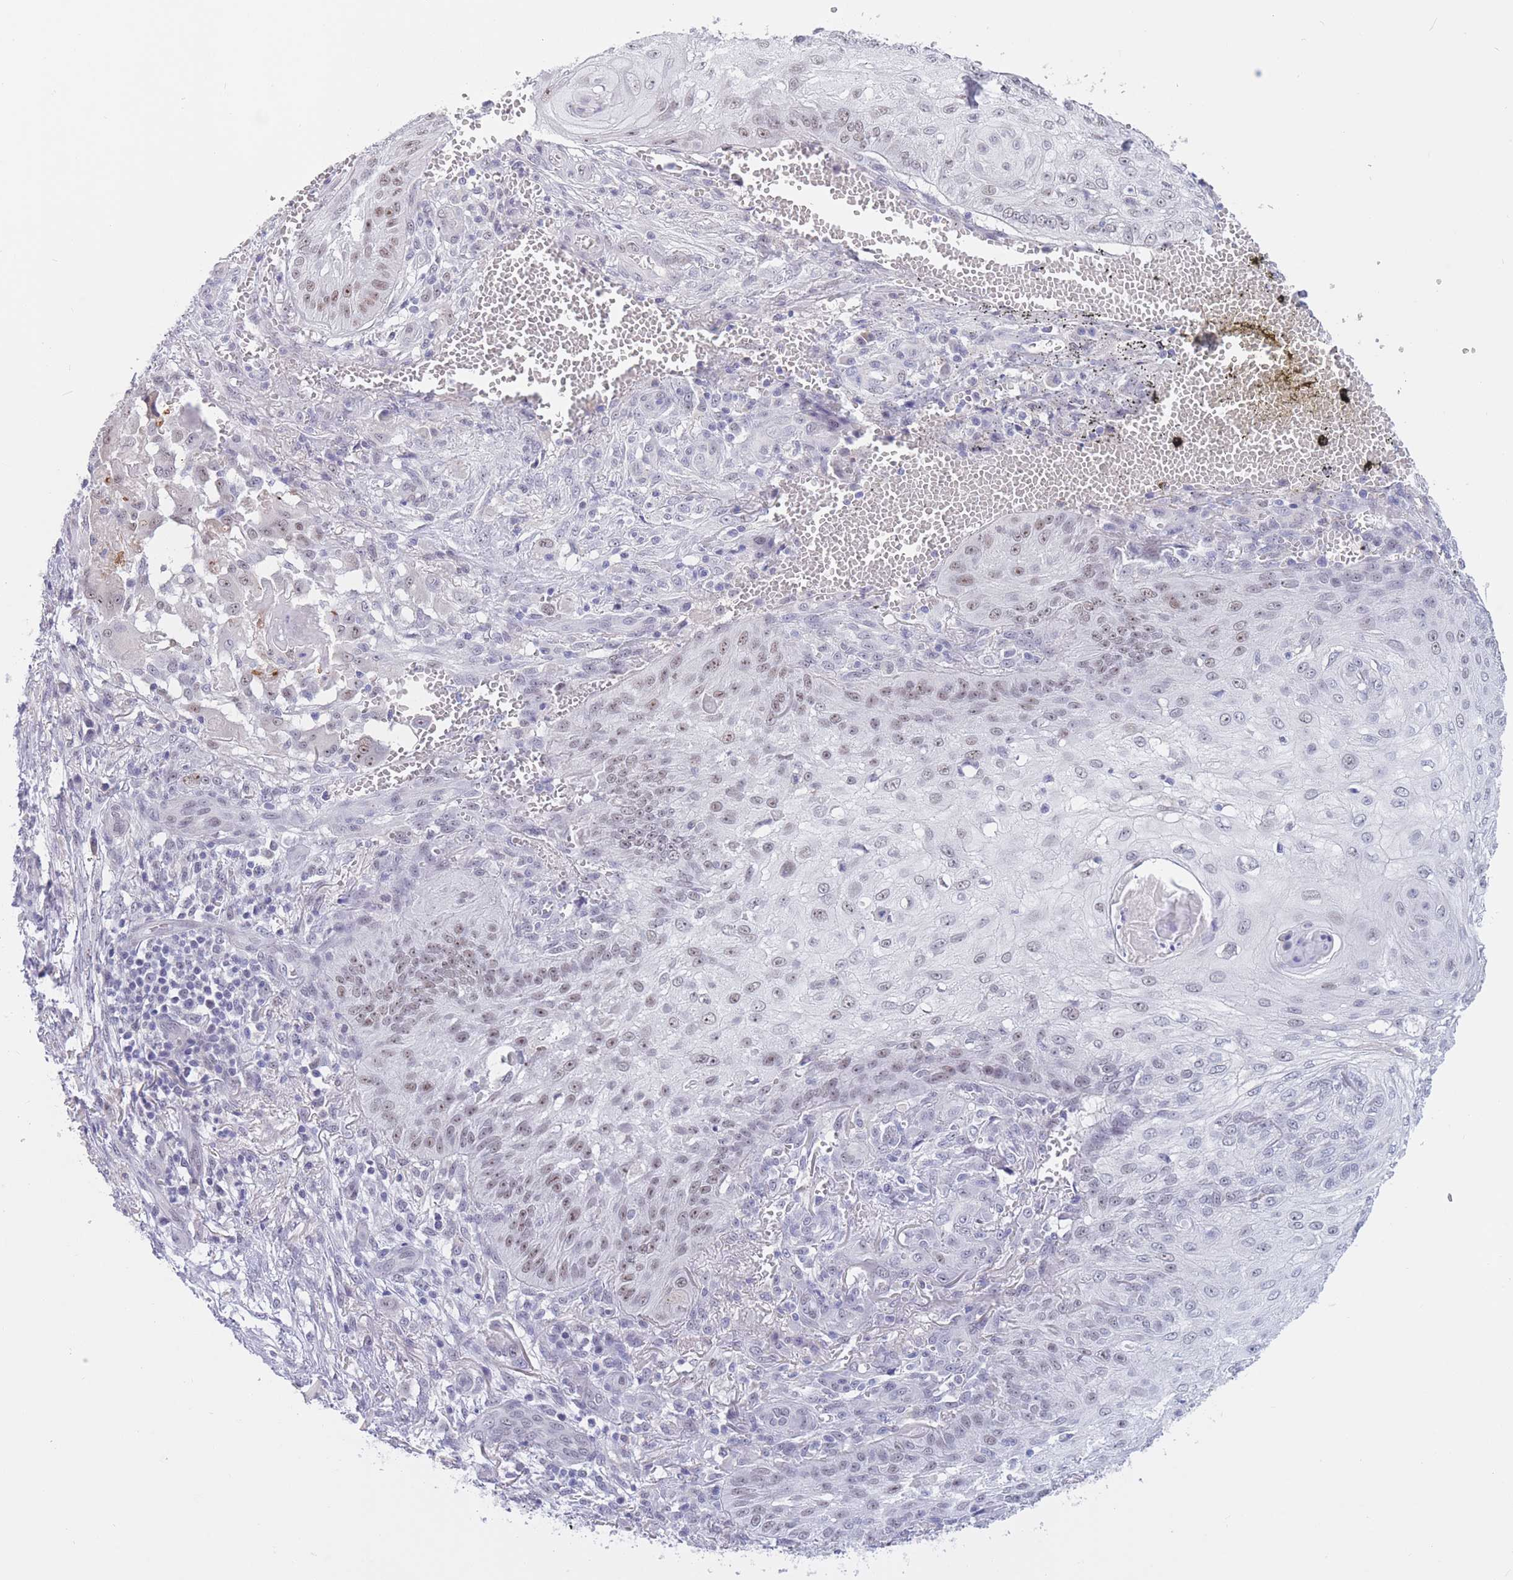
{"staining": {"intensity": "moderate", "quantity": "25%-75%", "location": "nuclear"}, "tissue": "skin cancer", "cell_type": "Tumor cells", "image_type": "cancer", "snomed": [{"axis": "morphology", "description": "Squamous cell carcinoma, NOS"}, {"axis": "topography", "description": "Skin"}], "caption": "Protein staining displays moderate nuclear expression in approximately 25%-75% of tumor cells in squamous cell carcinoma (skin). The staining was performed using DAB, with brown indicating positive protein expression. Nuclei are stained blue with hematoxylin.", "gene": "BOP1", "patient": {"sex": "male", "age": 70}}